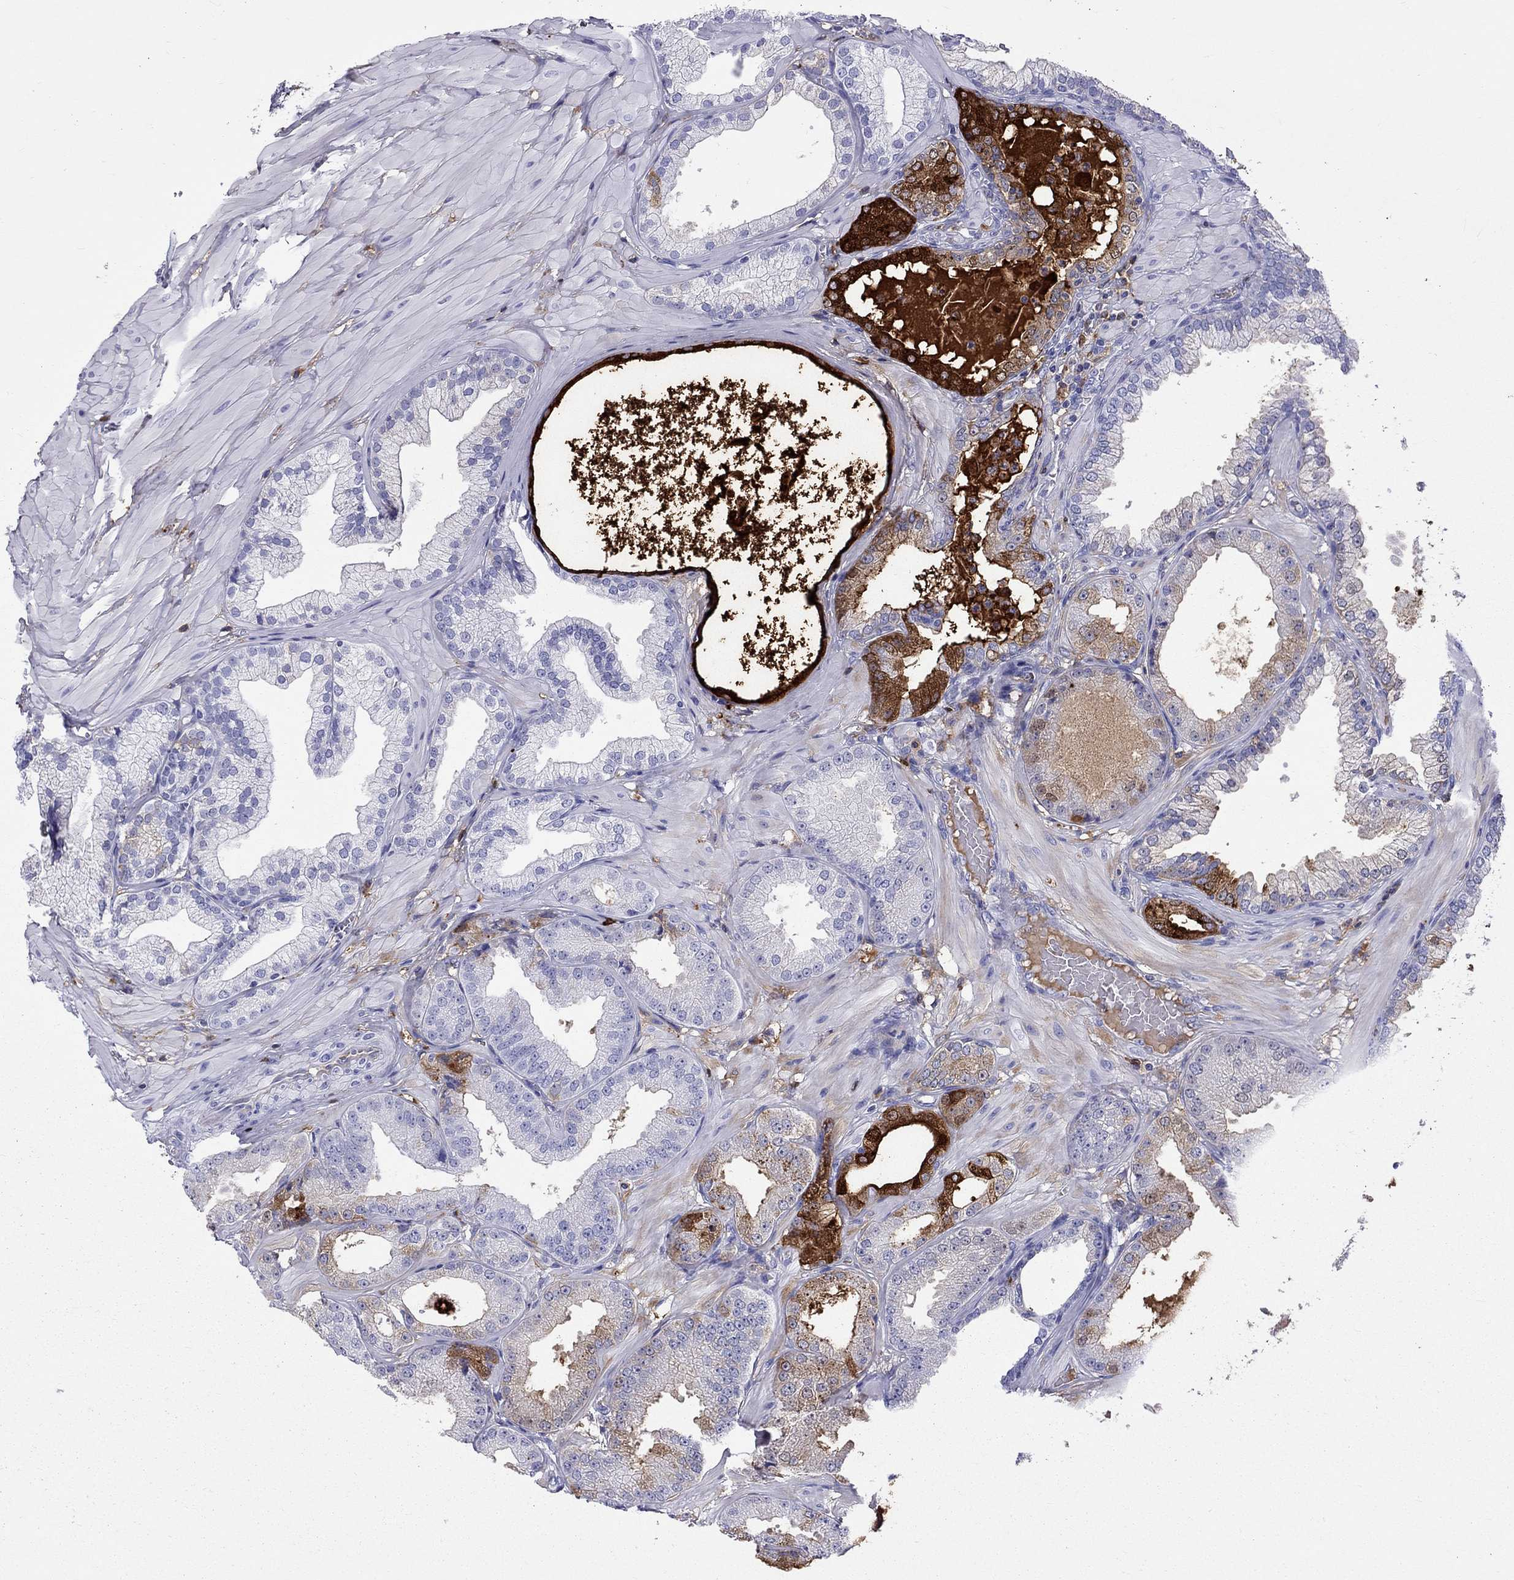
{"staining": {"intensity": "strong", "quantity": "<25%", "location": "cytoplasmic/membranous"}, "tissue": "prostate cancer", "cell_type": "Tumor cells", "image_type": "cancer", "snomed": [{"axis": "morphology", "description": "Adenocarcinoma, Low grade"}, {"axis": "topography", "description": "Prostate"}], "caption": "Immunohistochemistry (IHC) of prostate adenocarcinoma (low-grade) shows medium levels of strong cytoplasmic/membranous expression in about <25% of tumor cells.", "gene": "SERPINA3", "patient": {"sex": "male", "age": 55}}